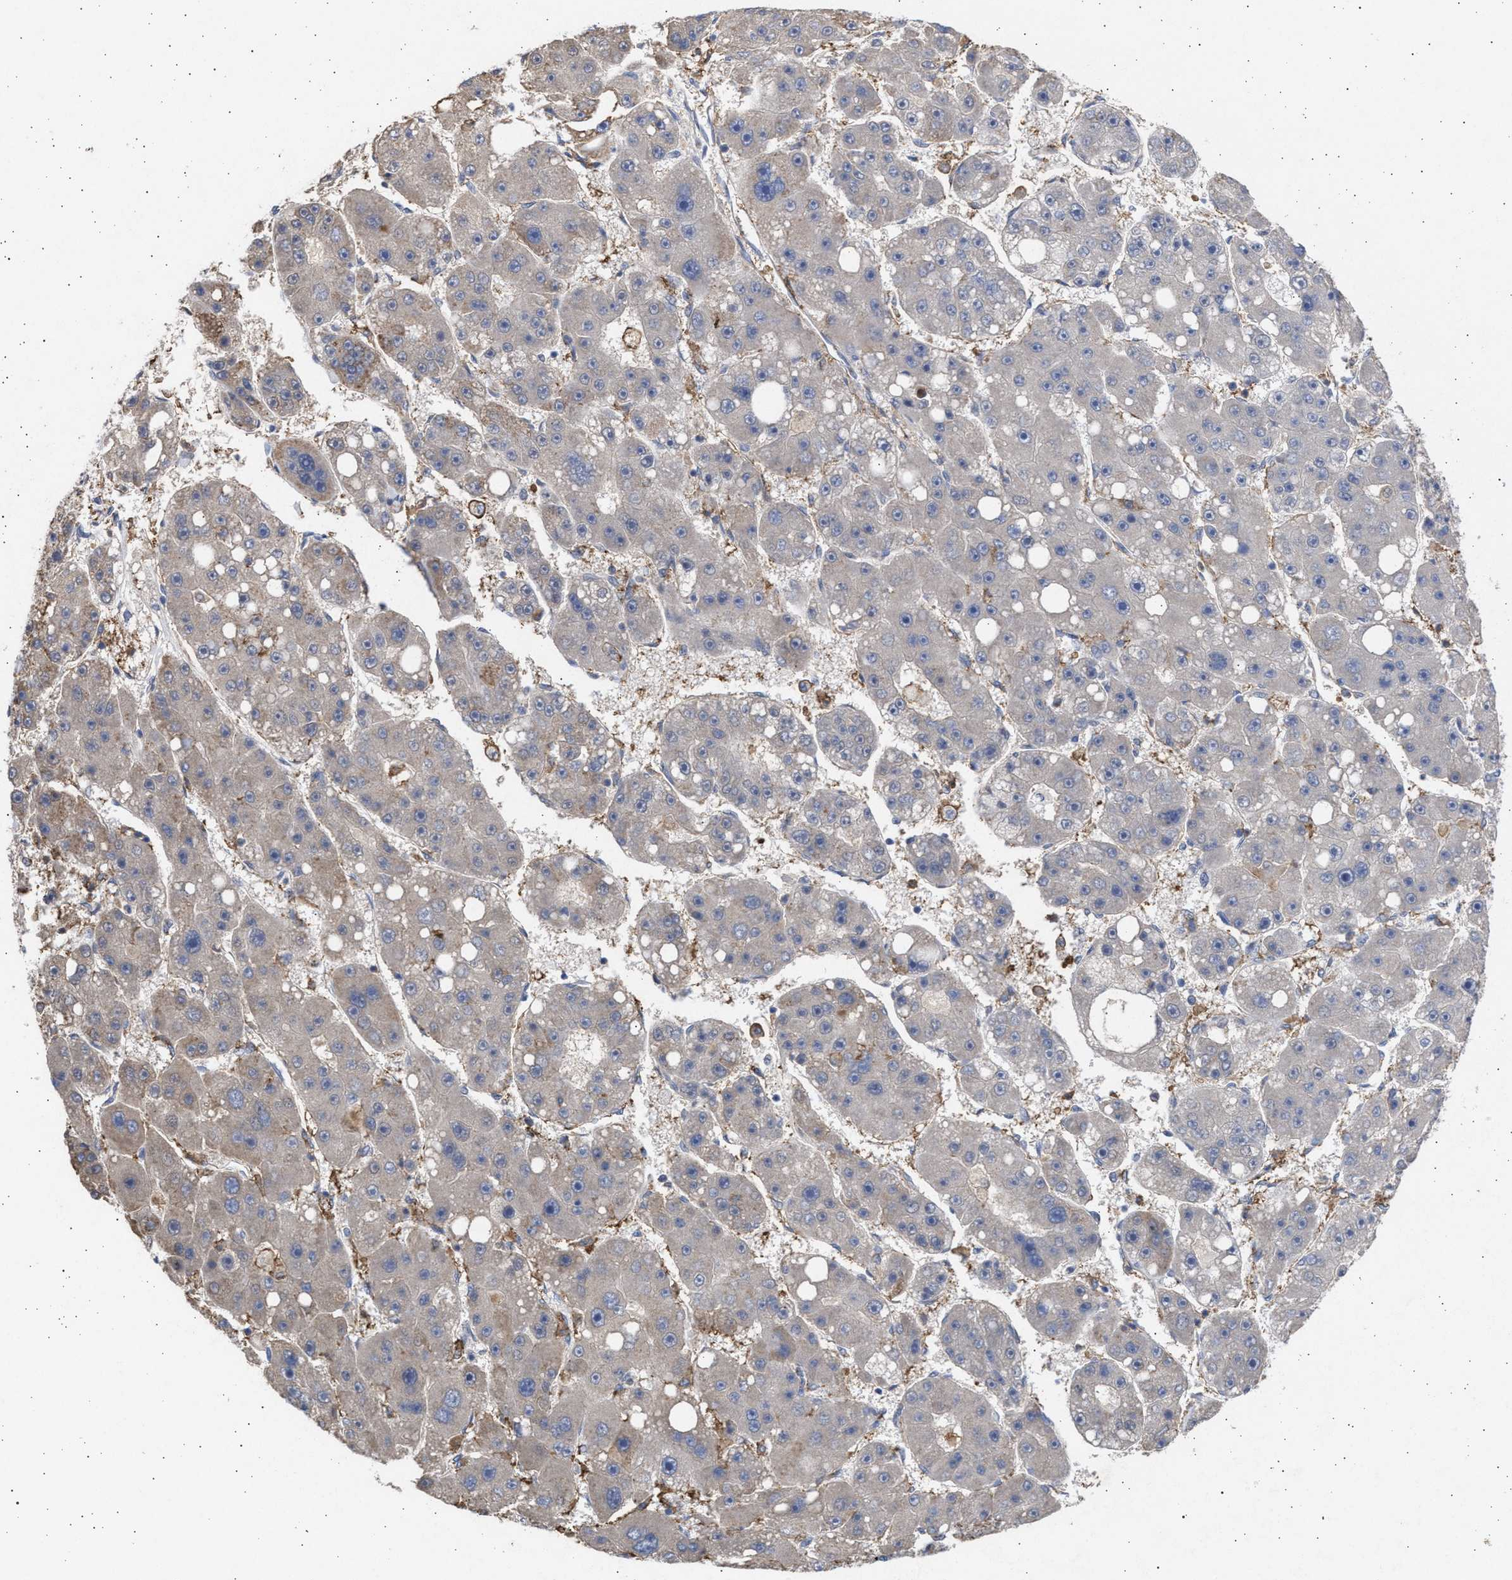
{"staining": {"intensity": "weak", "quantity": "25%-75%", "location": "cytoplasmic/membranous"}, "tissue": "liver cancer", "cell_type": "Tumor cells", "image_type": "cancer", "snomed": [{"axis": "morphology", "description": "Carcinoma, Hepatocellular, NOS"}, {"axis": "topography", "description": "Liver"}], "caption": "Tumor cells reveal low levels of weak cytoplasmic/membranous staining in approximately 25%-75% of cells in human liver cancer (hepatocellular carcinoma).", "gene": "FCER1A", "patient": {"sex": "female", "age": 61}}